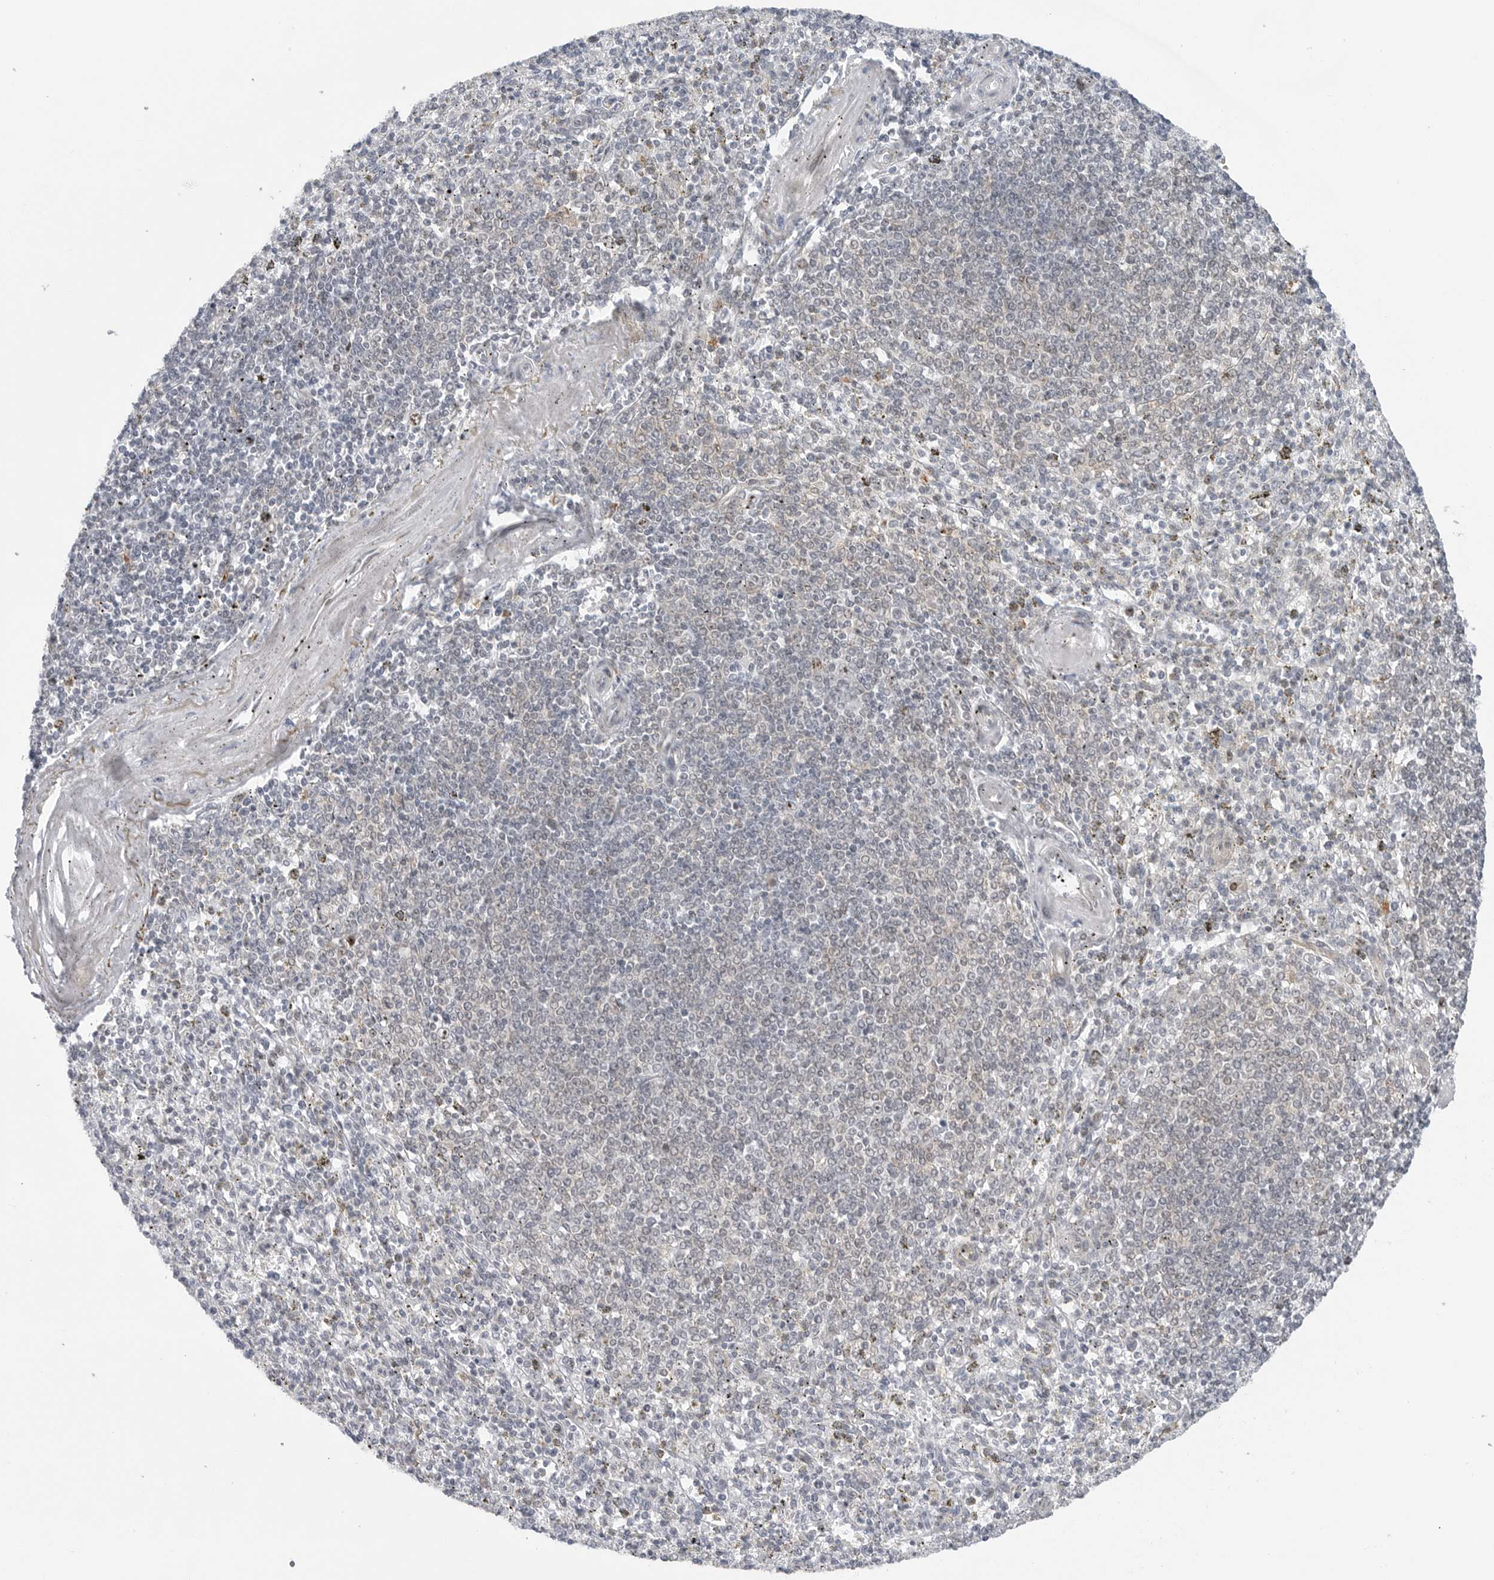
{"staining": {"intensity": "weak", "quantity": "<25%", "location": "cytoplasmic/membranous,nuclear"}, "tissue": "spleen", "cell_type": "Cells in red pulp", "image_type": "normal", "snomed": [{"axis": "morphology", "description": "Normal tissue, NOS"}, {"axis": "topography", "description": "Spleen"}], "caption": "Cells in red pulp show no significant protein staining in unremarkable spleen. Nuclei are stained in blue.", "gene": "FAM135B", "patient": {"sex": "male", "age": 72}}